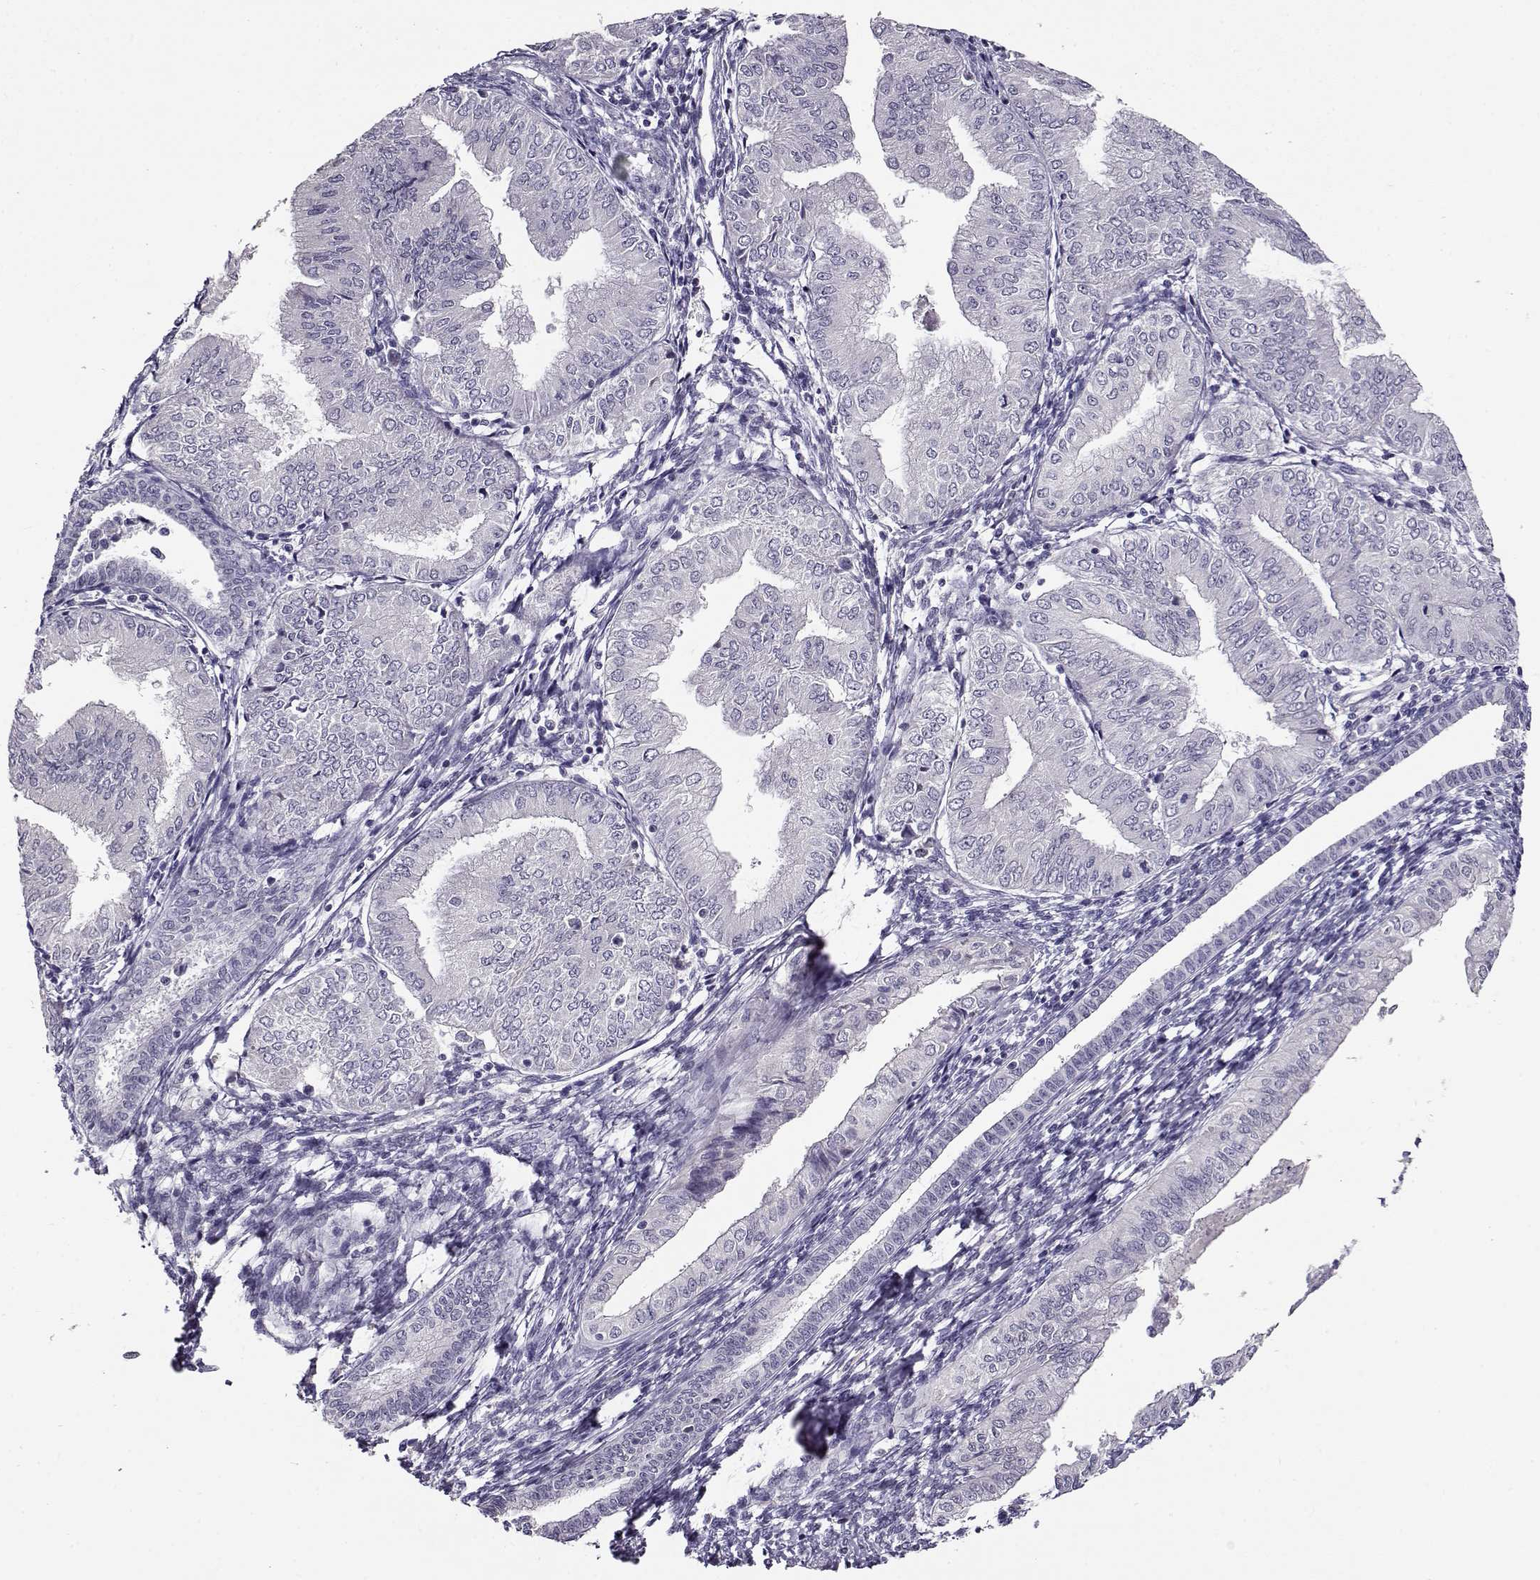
{"staining": {"intensity": "negative", "quantity": "none", "location": "none"}, "tissue": "endometrial cancer", "cell_type": "Tumor cells", "image_type": "cancer", "snomed": [{"axis": "morphology", "description": "Adenocarcinoma, NOS"}, {"axis": "topography", "description": "Endometrium"}], "caption": "Tumor cells show no significant expression in endometrial adenocarcinoma. Nuclei are stained in blue.", "gene": "RHOXF2", "patient": {"sex": "female", "age": 53}}